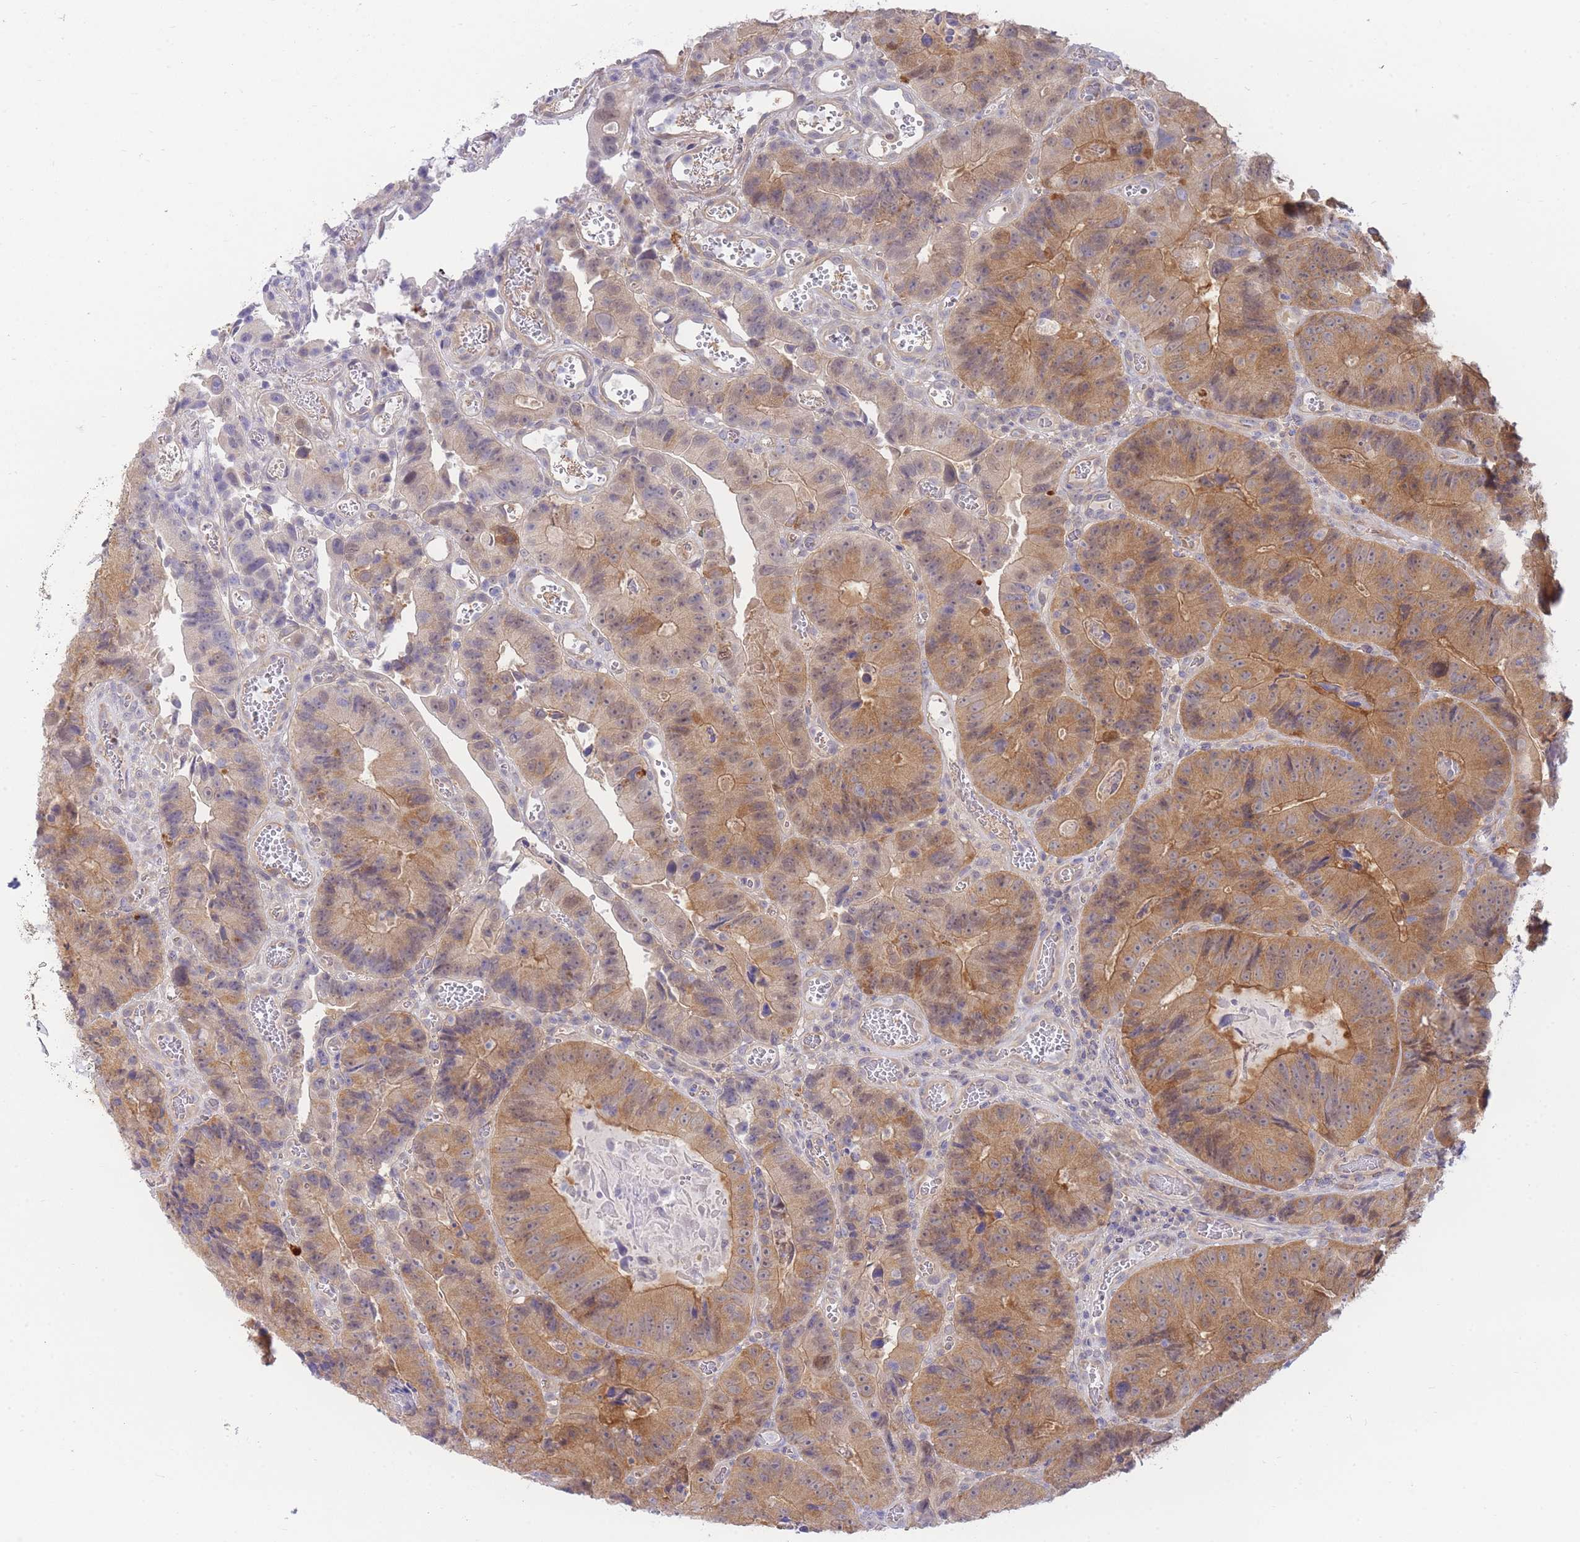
{"staining": {"intensity": "moderate", "quantity": ">75%", "location": "cytoplasmic/membranous"}, "tissue": "colorectal cancer", "cell_type": "Tumor cells", "image_type": "cancer", "snomed": [{"axis": "morphology", "description": "Adenocarcinoma, NOS"}, {"axis": "topography", "description": "Colon"}], "caption": "A micrograph of colorectal cancer stained for a protein shows moderate cytoplasmic/membranous brown staining in tumor cells. The staining was performed using DAB (3,3'-diaminobenzidine) to visualize the protein expression in brown, while the nuclei were stained in blue with hematoxylin (Magnification: 20x).", "gene": "SUGT1", "patient": {"sex": "female", "age": 86}}